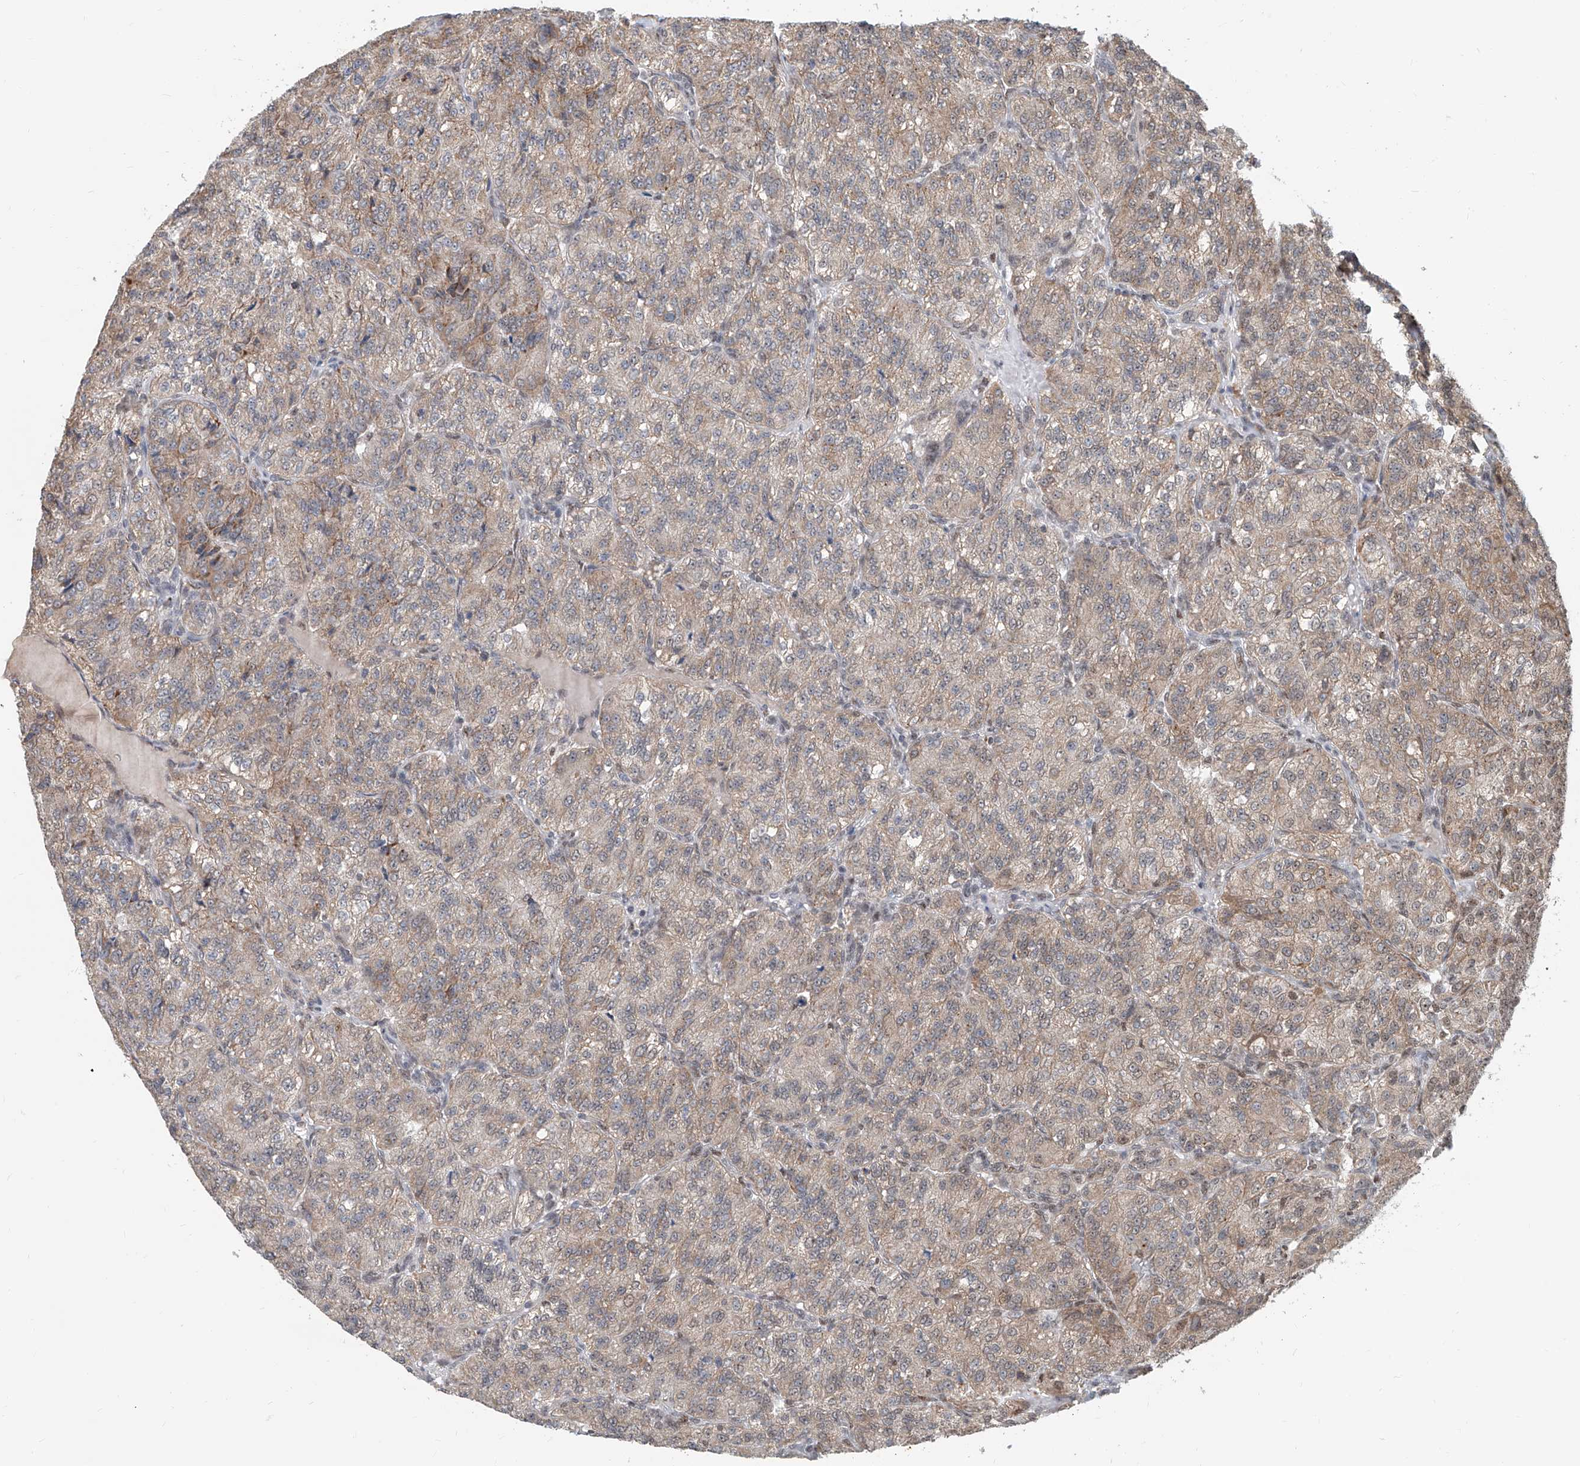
{"staining": {"intensity": "moderate", "quantity": ">75%", "location": "cytoplasmic/membranous"}, "tissue": "renal cancer", "cell_type": "Tumor cells", "image_type": "cancer", "snomed": [{"axis": "morphology", "description": "Adenocarcinoma, NOS"}, {"axis": "topography", "description": "Kidney"}], "caption": "An image showing moderate cytoplasmic/membranous expression in approximately >75% of tumor cells in adenocarcinoma (renal), as visualized by brown immunohistochemical staining.", "gene": "SDE2", "patient": {"sex": "female", "age": 63}}